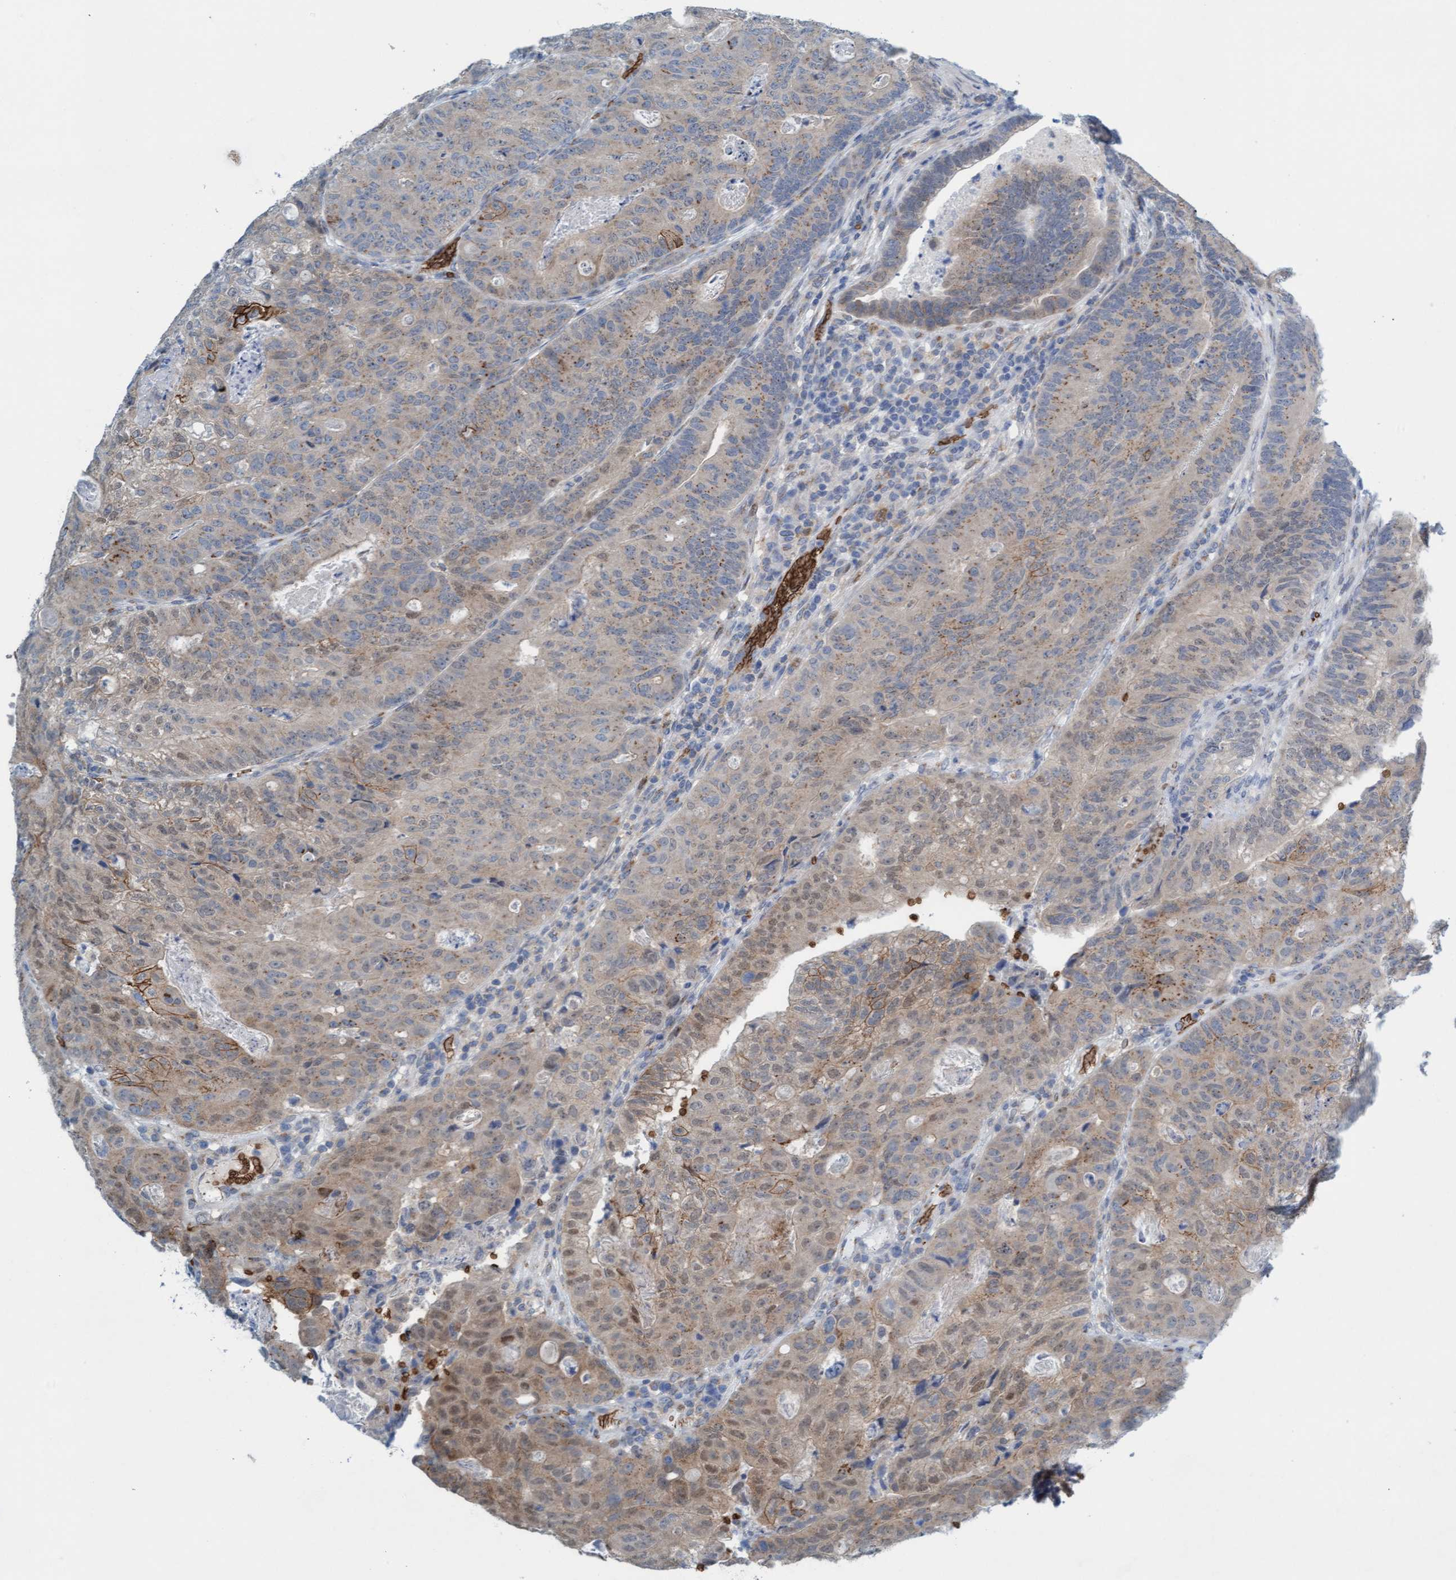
{"staining": {"intensity": "weak", "quantity": "<25%", "location": "cytoplasmic/membranous"}, "tissue": "colorectal cancer", "cell_type": "Tumor cells", "image_type": "cancer", "snomed": [{"axis": "morphology", "description": "Adenocarcinoma, NOS"}, {"axis": "topography", "description": "Colon"}], "caption": "Colorectal cancer was stained to show a protein in brown. There is no significant staining in tumor cells.", "gene": "SPEM2", "patient": {"sex": "female", "age": 67}}